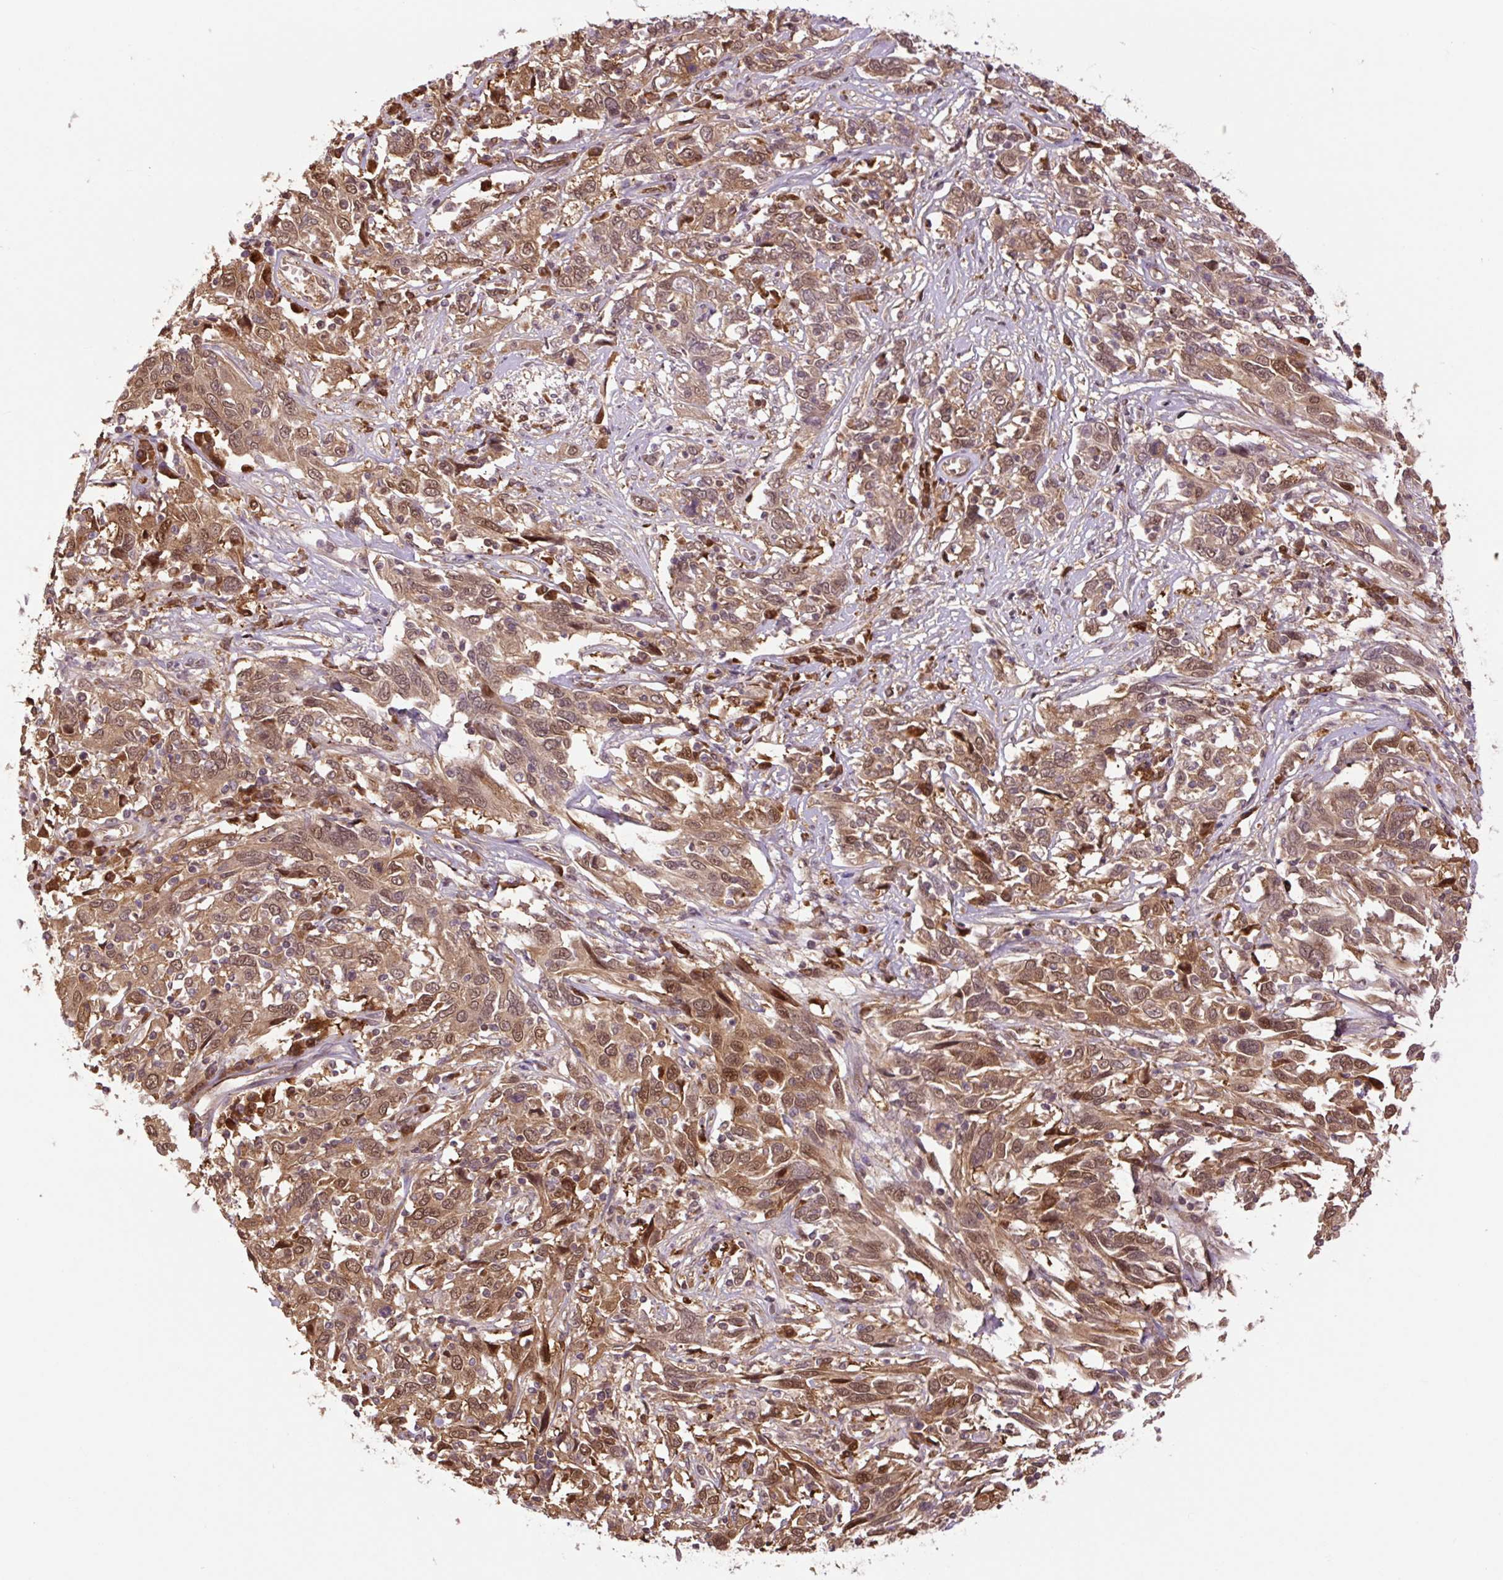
{"staining": {"intensity": "moderate", "quantity": ">75%", "location": "cytoplasmic/membranous,nuclear"}, "tissue": "cervical cancer", "cell_type": "Tumor cells", "image_type": "cancer", "snomed": [{"axis": "morphology", "description": "Squamous cell carcinoma, NOS"}, {"axis": "topography", "description": "Cervix"}], "caption": "Squamous cell carcinoma (cervical) stained for a protein displays moderate cytoplasmic/membranous and nuclear positivity in tumor cells.", "gene": "TPT1", "patient": {"sex": "female", "age": 46}}